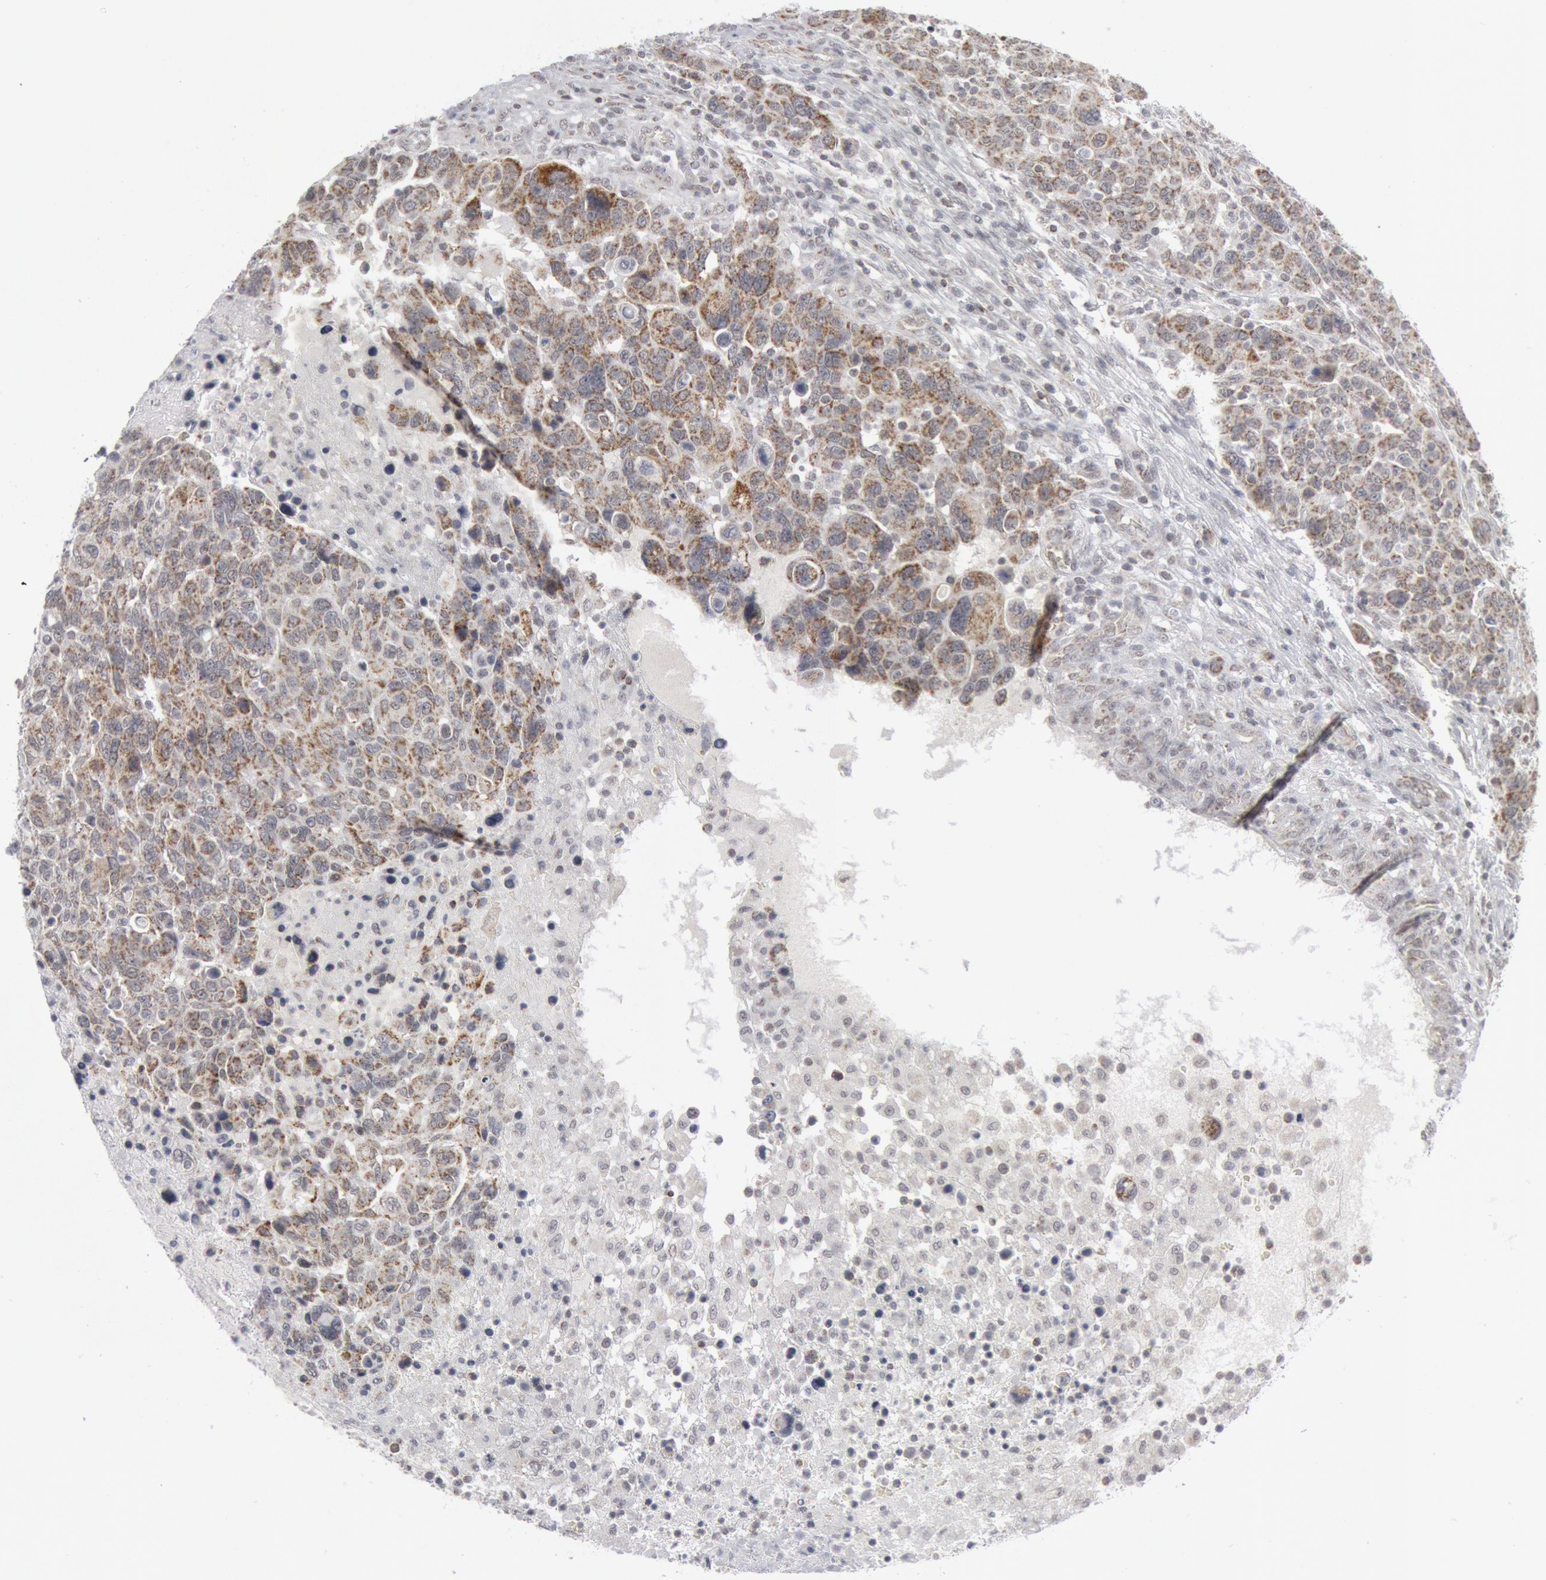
{"staining": {"intensity": "moderate", "quantity": ">75%", "location": "cytoplasmic/membranous"}, "tissue": "breast cancer", "cell_type": "Tumor cells", "image_type": "cancer", "snomed": [{"axis": "morphology", "description": "Duct carcinoma"}, {"axis": "topography", "description": "Breast"}], "caption": "About >75% of tumor cells in human breast cancer (infiltrating ductal carcinoma) exhibit moderate cytoplasmic/membranous protein staining as visualized by brown immunohistochemical staining.", "gene": "CASP9", "patient": {"sex": "female", "age": 37}}